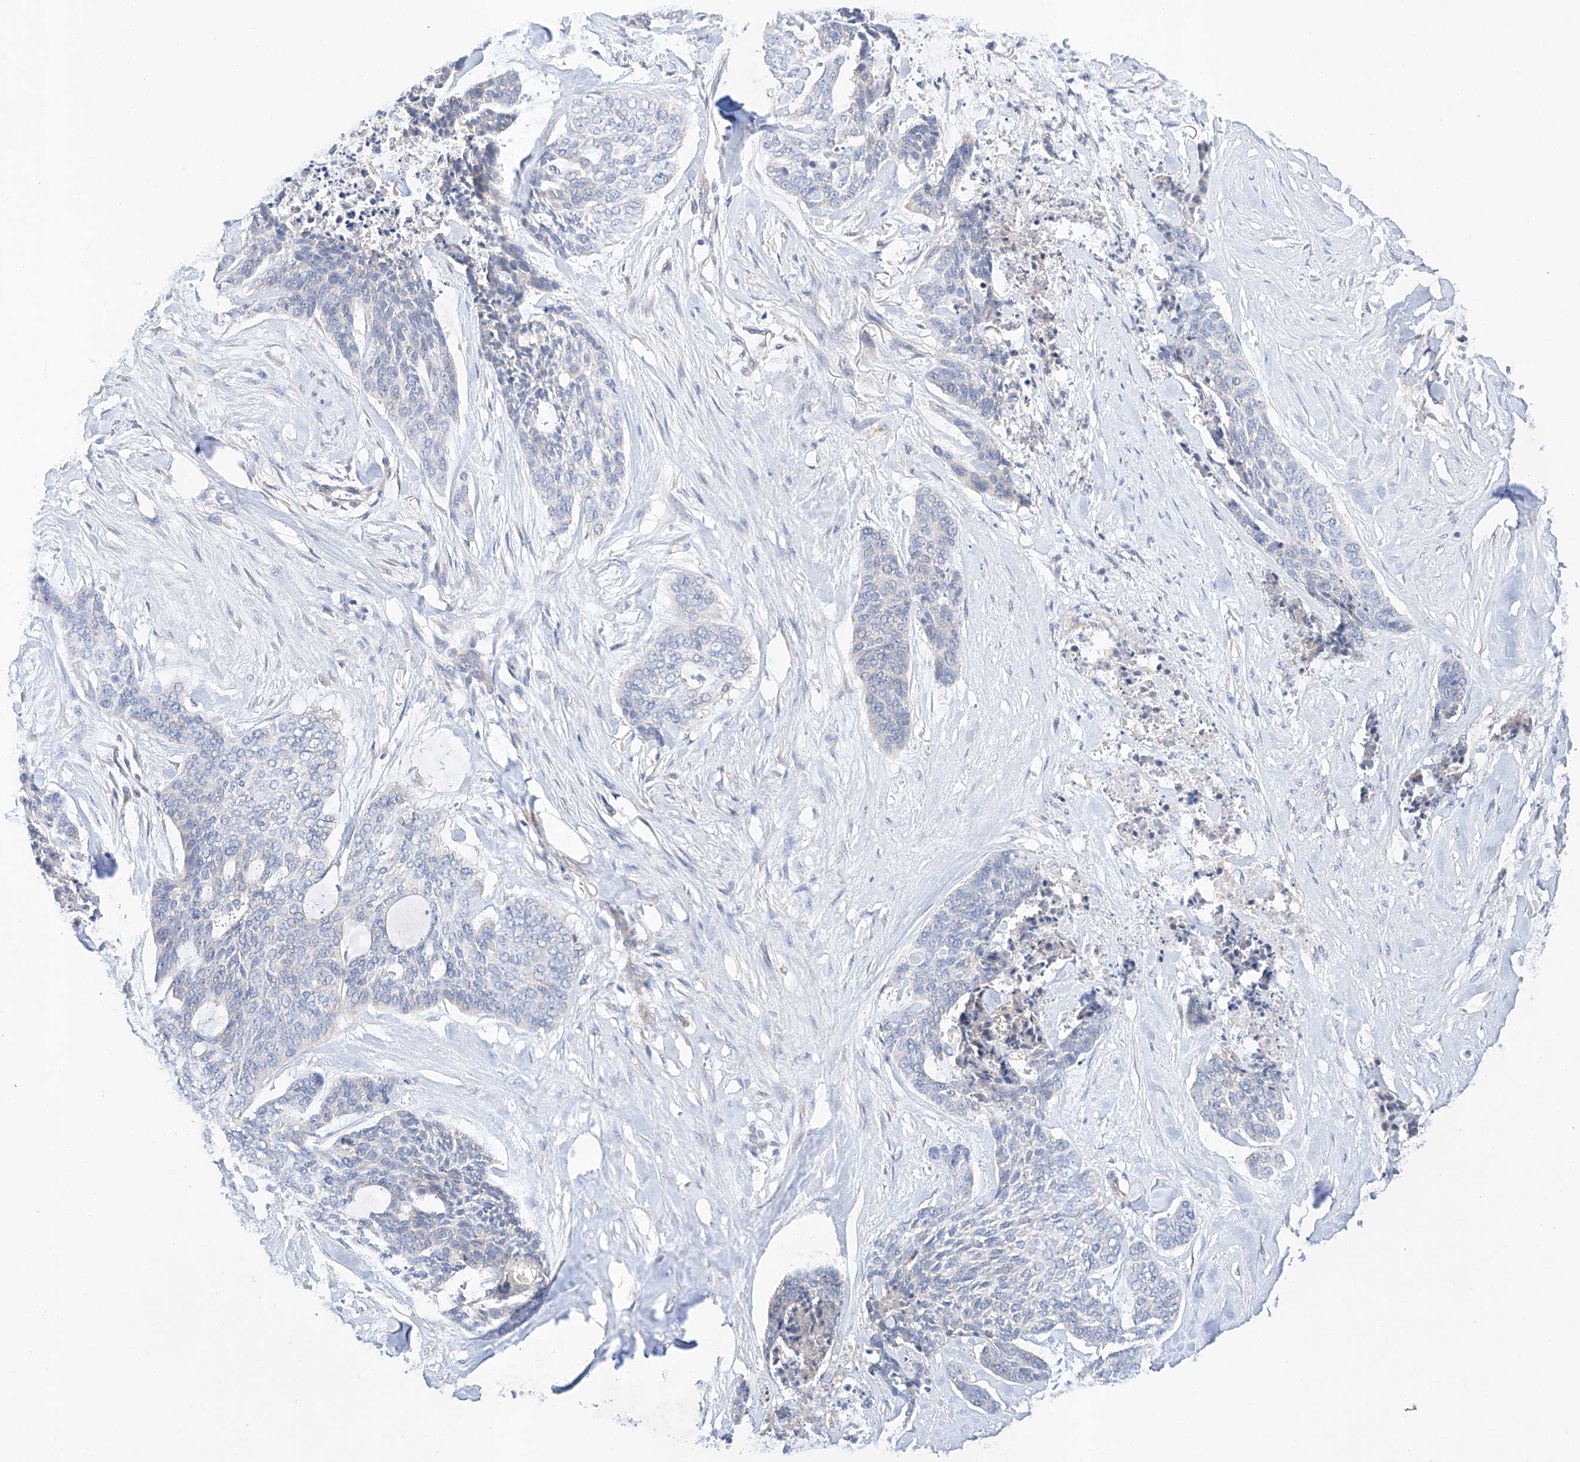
{"staining": {"intensity": "negative", "quantity": "none", "location": "none"}, "tissue": "skin cancer", "cell_type": "Tumor cells", "image_type": "cancer", "snomed": [{"axis": "morphology", "description": "Basal cell carcinoma"}, {"axis": "topography", "description": "Skin"}], "caption": "A high-resolution histopathology image shows IHC staining of skin cancer (basal cell carcinoma), which reveals no significant positivity in tumor cells.", "gene": "C6orf118", "patient": {"sex": "female", "age": 64}}